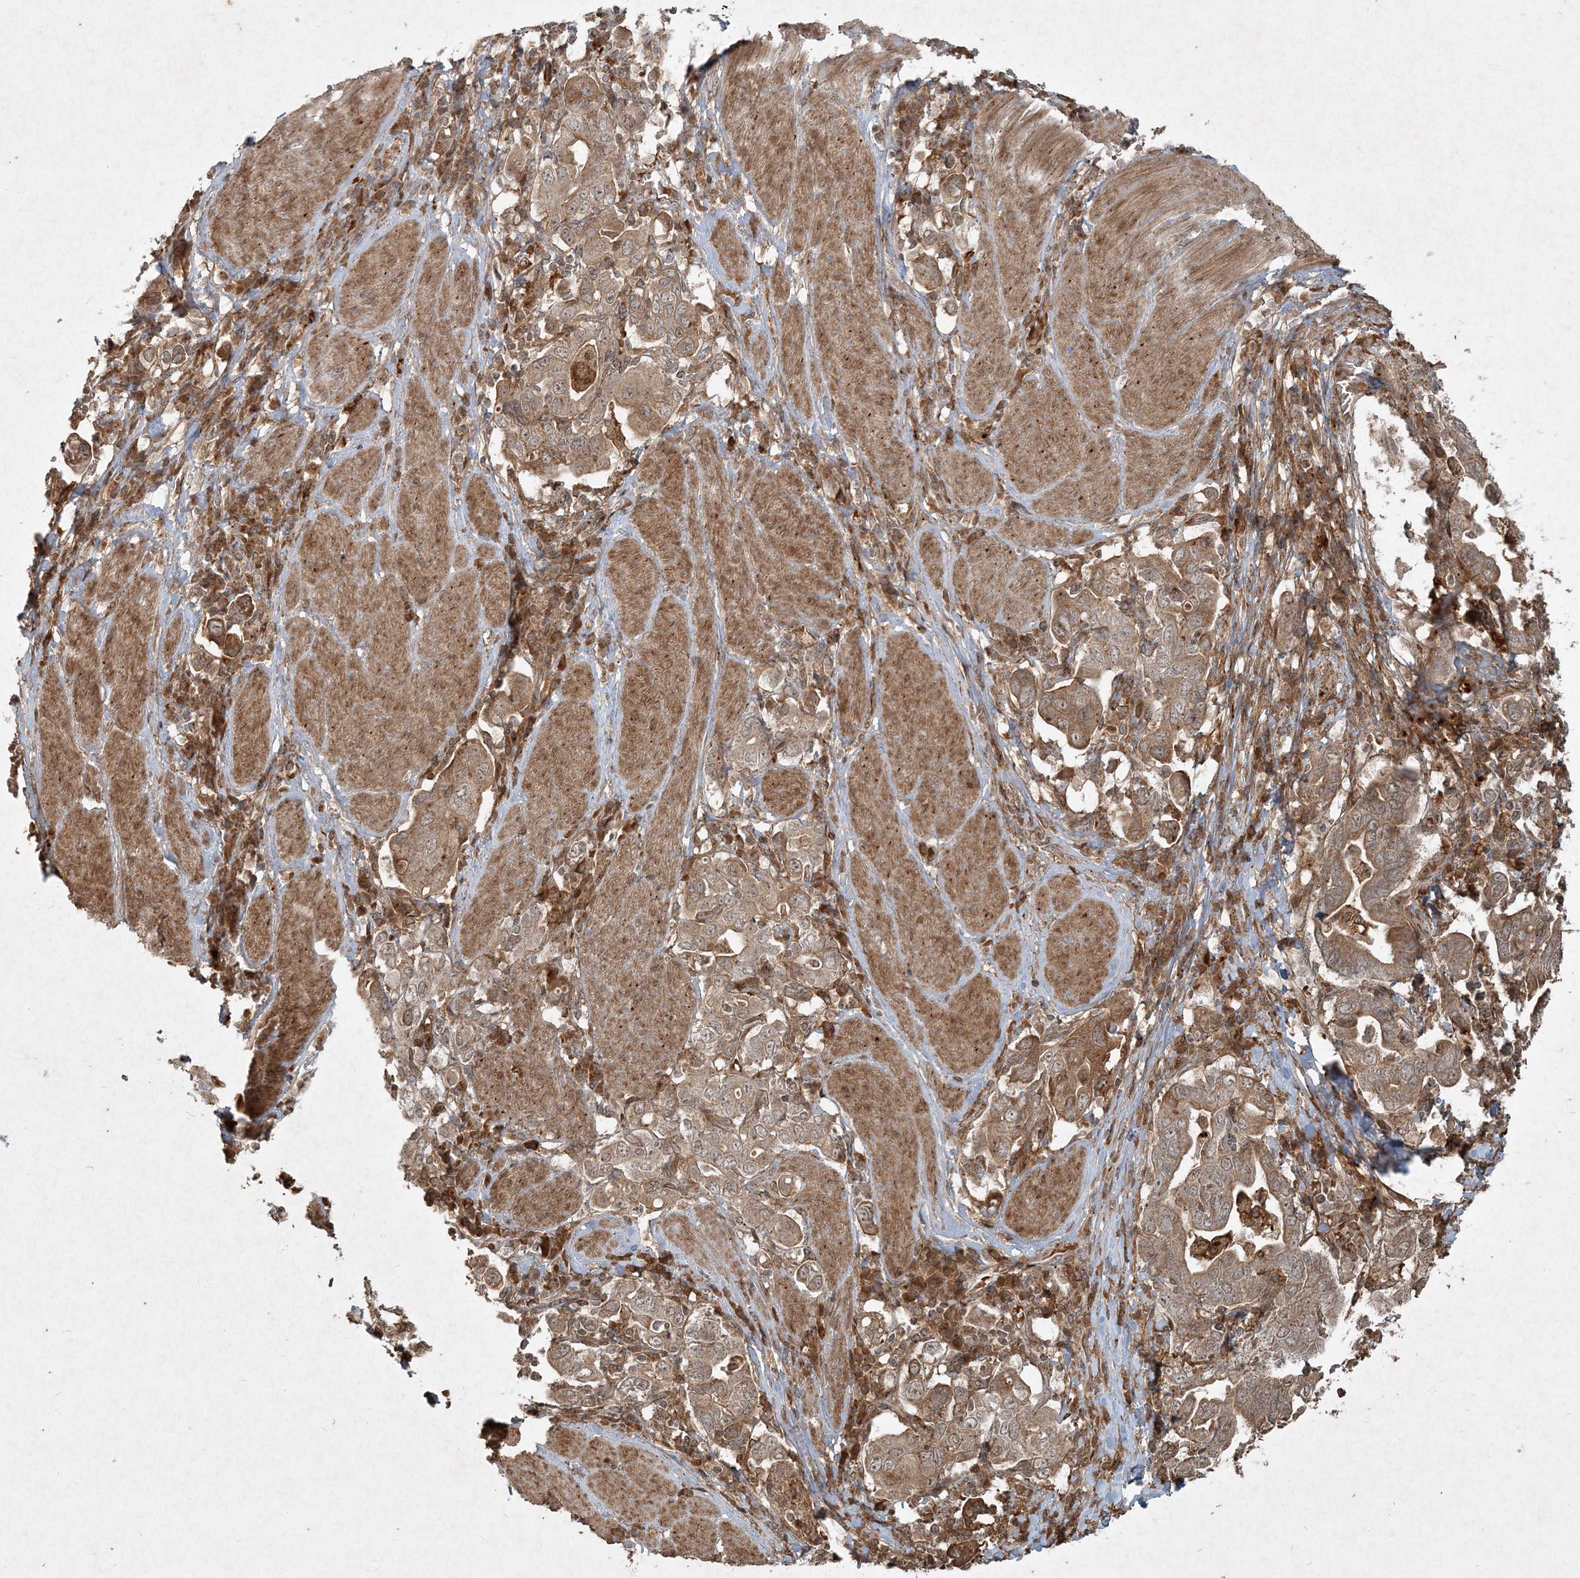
{"staining": {"intensity": "moderate", "quantity": ">75%", "location": "cytoplasmic/membranous"}, "tissue": "stomach cancer", "cell_type": "Tumor cells", "image_type": "cancer", "snomed": [{"axis": "morphology", "description": "Adenocarcinoma, NOS"}, {"axis": "topography", "description": "Stomach, upper"}], "caption": "High-power microscopy captured an immunohistochemistry (IHC) micrograph of adenocarcinoma (stomach), revealing moderate cytoplasmic/membranous expression in about >75% of tumor cells. (DAB (3,3'-diaminobenzidine) = brown stain, brightfield microscopy at high magnification).", "gene": "NARS1", "patient": {"sex": "male", "age": 62}}